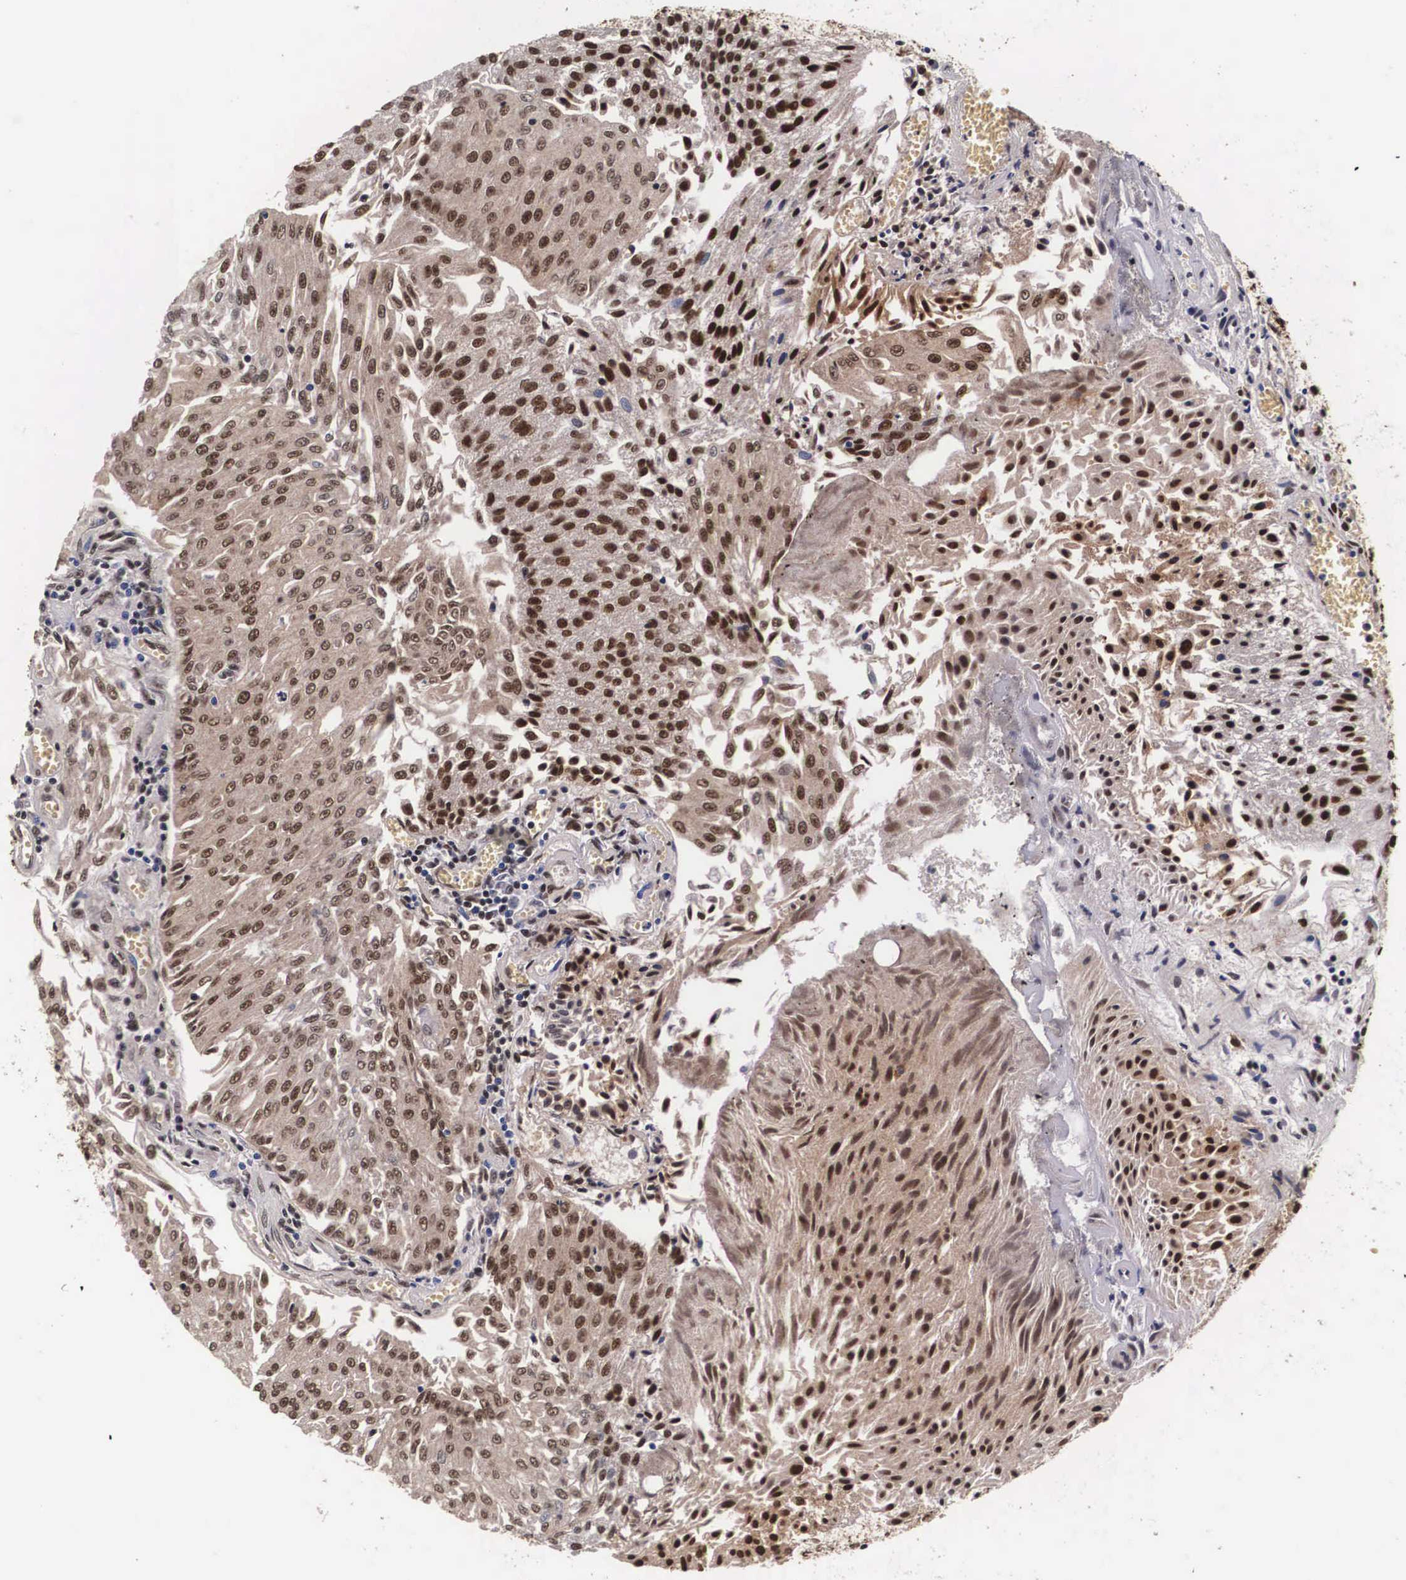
{"staining": {"intensity": "moderate", "quantity": ">75%", "location": "nuclear"}, "tissue": "urothelial cancer", "cell_type": "Tumor cells", "image_type": "cancer", "snomed": [{"axis": "morphology", "description": "Urothelial carcinoma, Low grade"}, {"axis": "topography", "description": "Urinary bladder"}], "caption": "The immunohistochemical stain highlights moderate nuclear expression in tumor cells of low-grade urothelial carcinoma tissue.", "gene": "PABPN1", "patient": {"sex": "male", "age": 86}}